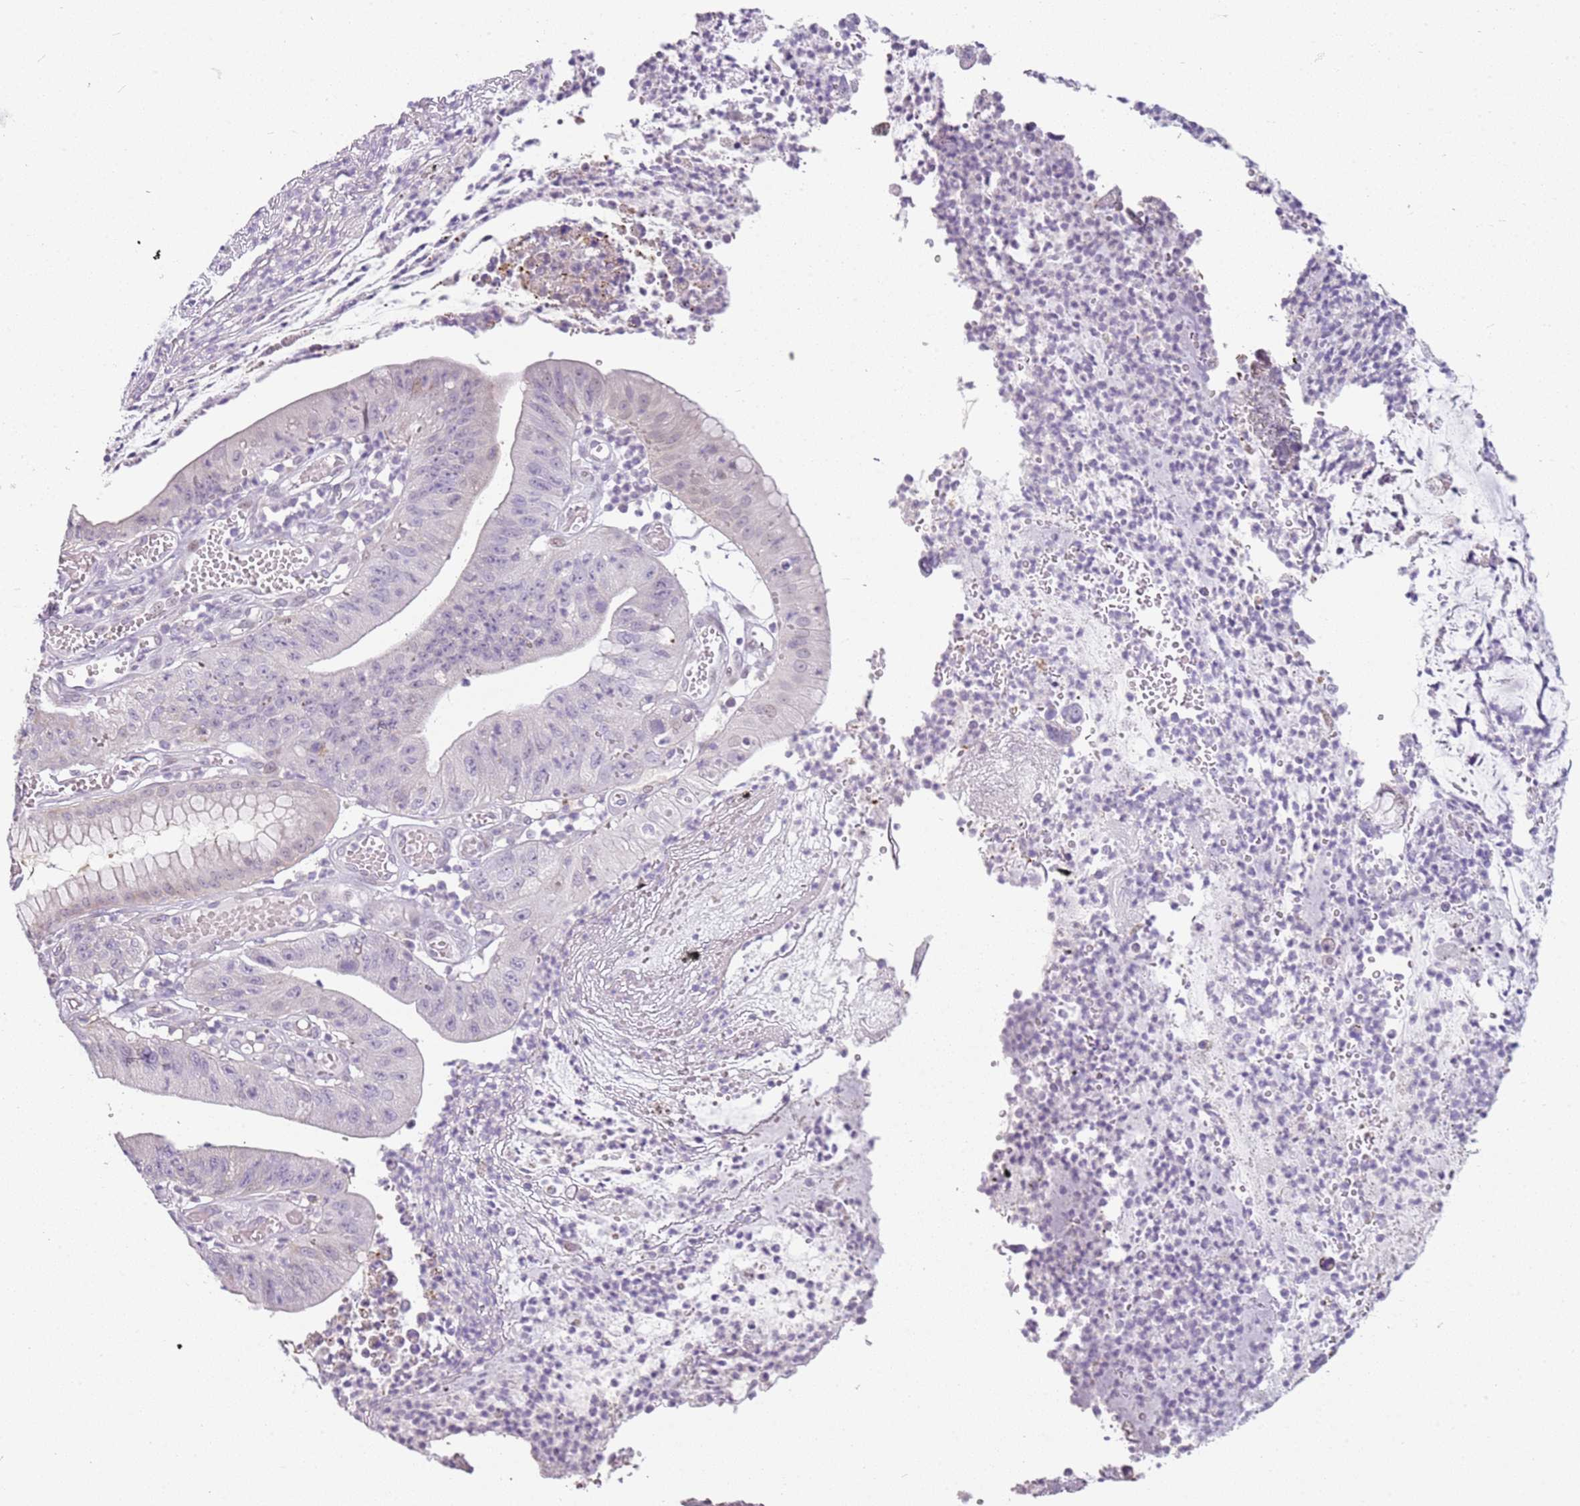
{"staining": {"intensity": "negative", "quantity": "none", "location": "none"}, "tissue": "stomach cancer", "cell_type": "Tumor cells", "image_type": "cancer", "snomed": [{"axis": "morphology", "description": "Adenocarcinoma, NOS"}, {"axis": "topography", "description": "Stomach"}], "caption": "Tumor cells show no significant positivity in adenocarcinoma (stomach). (Stains: DAB (3,3'-diaminobenzidine) immunohistochemistry with hematoxylin counter stain, Microscopy: brightfield microscopy at high magnification).", "gene": "DEFB116", "patient": {"sex": "male", "age": 59}}